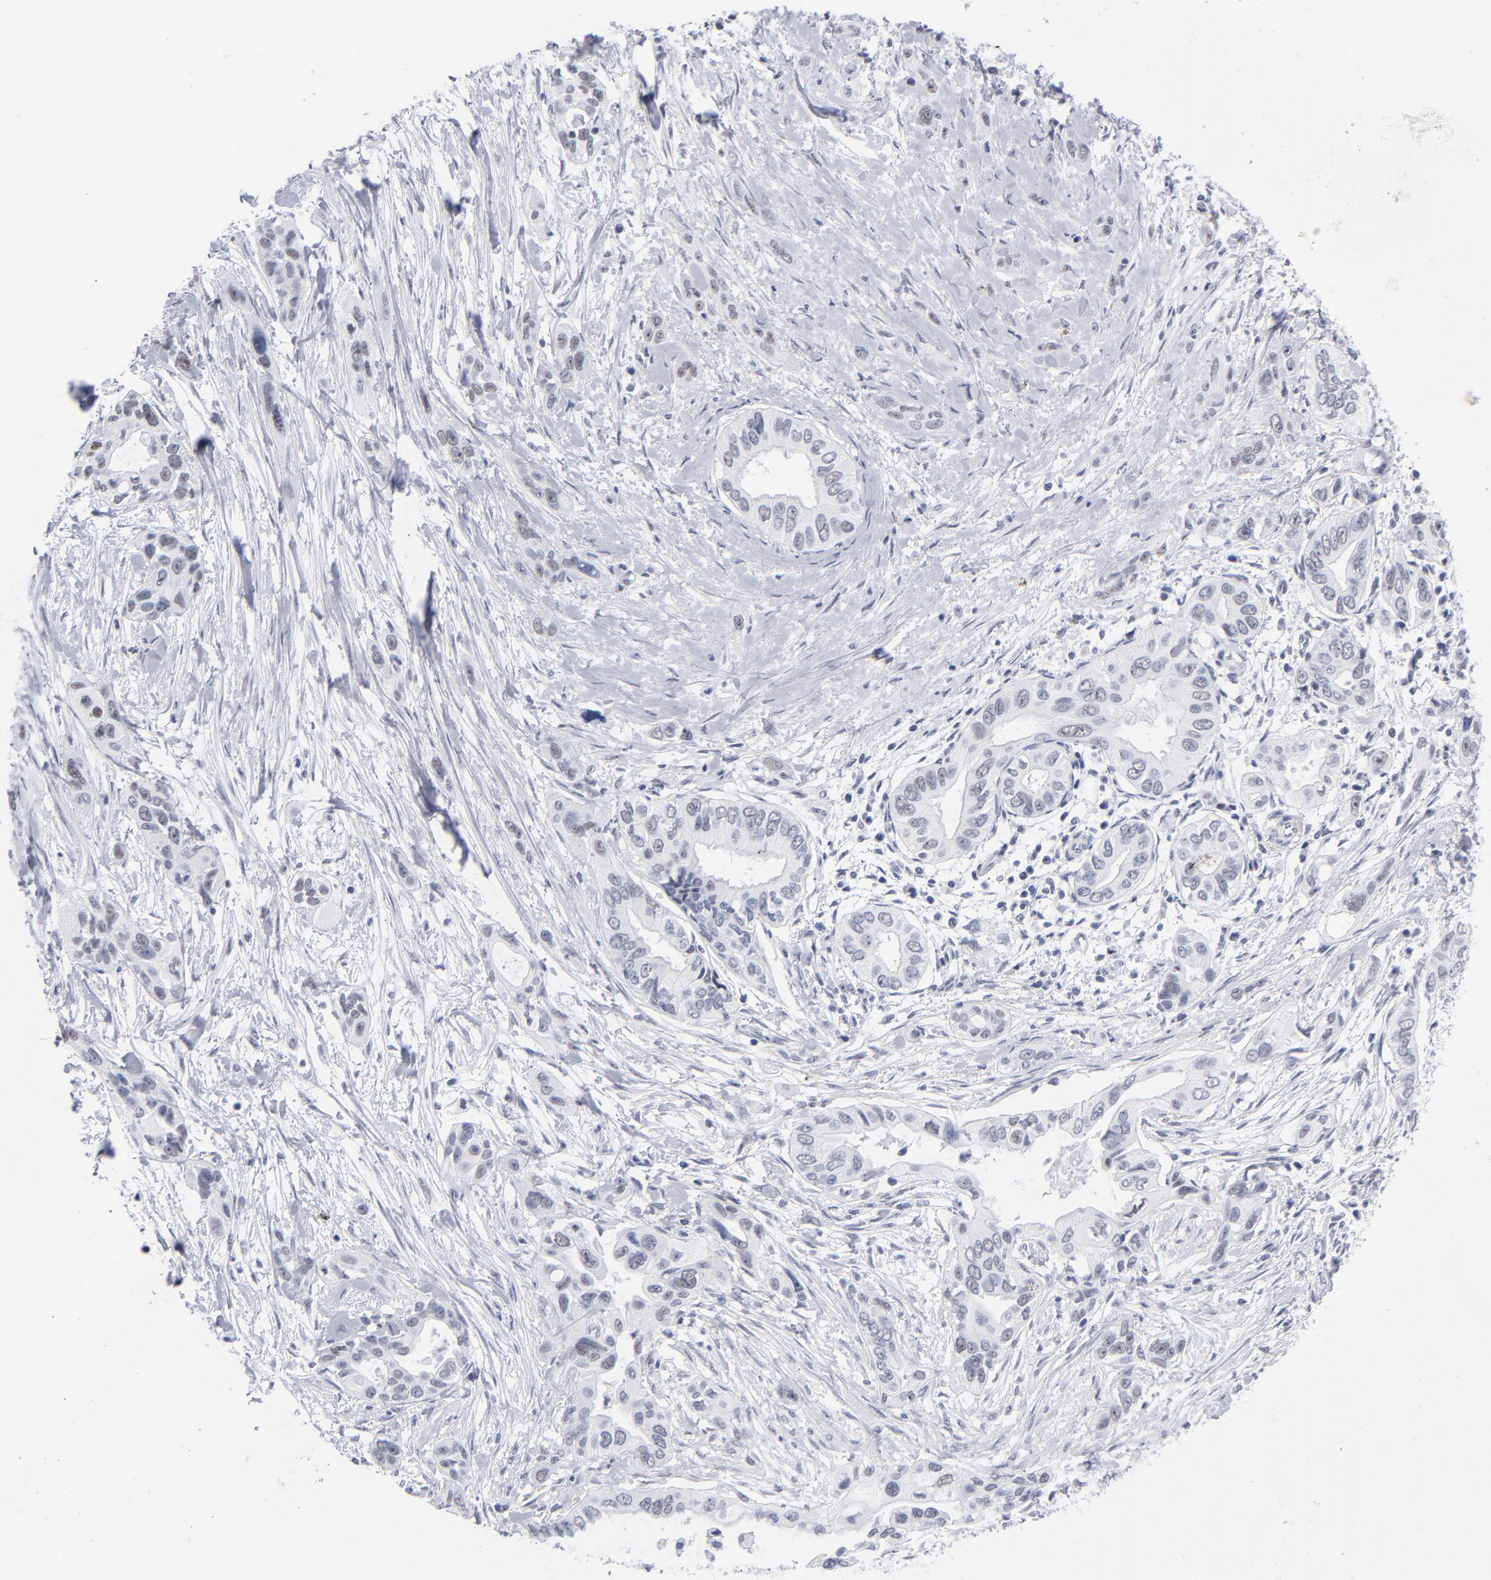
{"staining": {"intensity": "weak", "quantity": "<25%", "location": "nuclear"}, "tissue": "pancreatic cancer", "cell_type": "Tumor cells", "image_type": "cancer", "snomed": [{"axis": "morphology", "description": "Adenocarcinoma, NOS"}, {"axis": "topography", "description": "Pancreas"}], "caption": "A histopathology image of human adenocarcinoma (pancreatic) is negative for staining in tumor cells. (Stains: DAB immunohistochemistry with hematoxylin counter stain, Microscopy: brightfield microscopy at high magnification).", "gene": "SNRPB", "patient": {"sex": "female", "age": 60}}